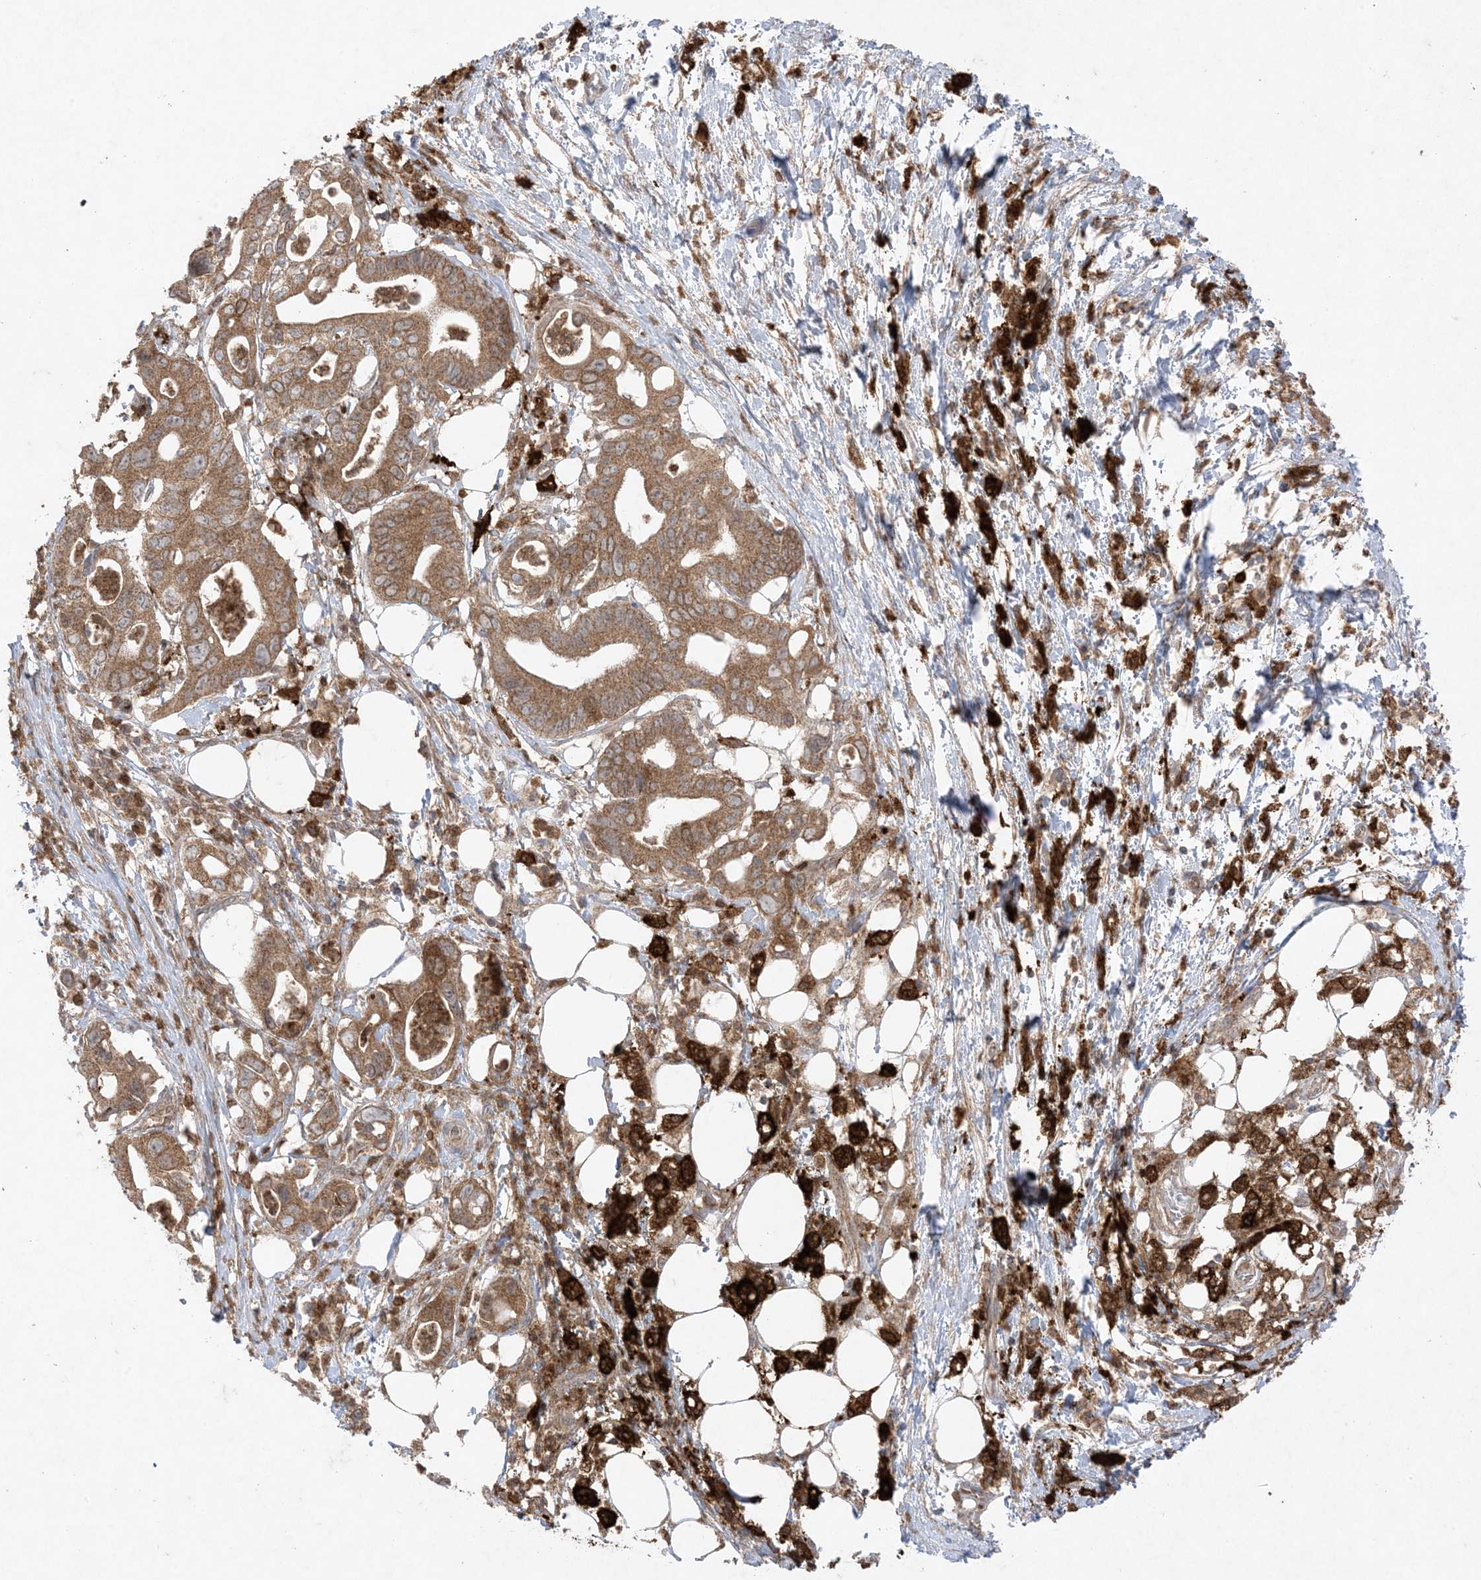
{"staining": {"intensity": "moderate", "quantity": ">75%", "location": "cytoplasmic/membranous"}, "tissue": "pancreatic cancer", "cell_type": "Tumor cells", "image_type": "cancer", "snomed": [{"axis": "morphology", "description": "Adenocarcinoma, NOS"}, {"axis": "topography", "description": "Pancreas"}], "caption": "High-magnification brightfield microscopy of pancreatic adenocarcinoma stained with DAB (brown) and counterstained with hematoxylin (blue). tumor cells exhibit moderate cytoplasmic/membranous positivity is identified in approximately>75% of cells.", "gene": "UBE2C", "patient": {"sex": "male", "age": 66}}